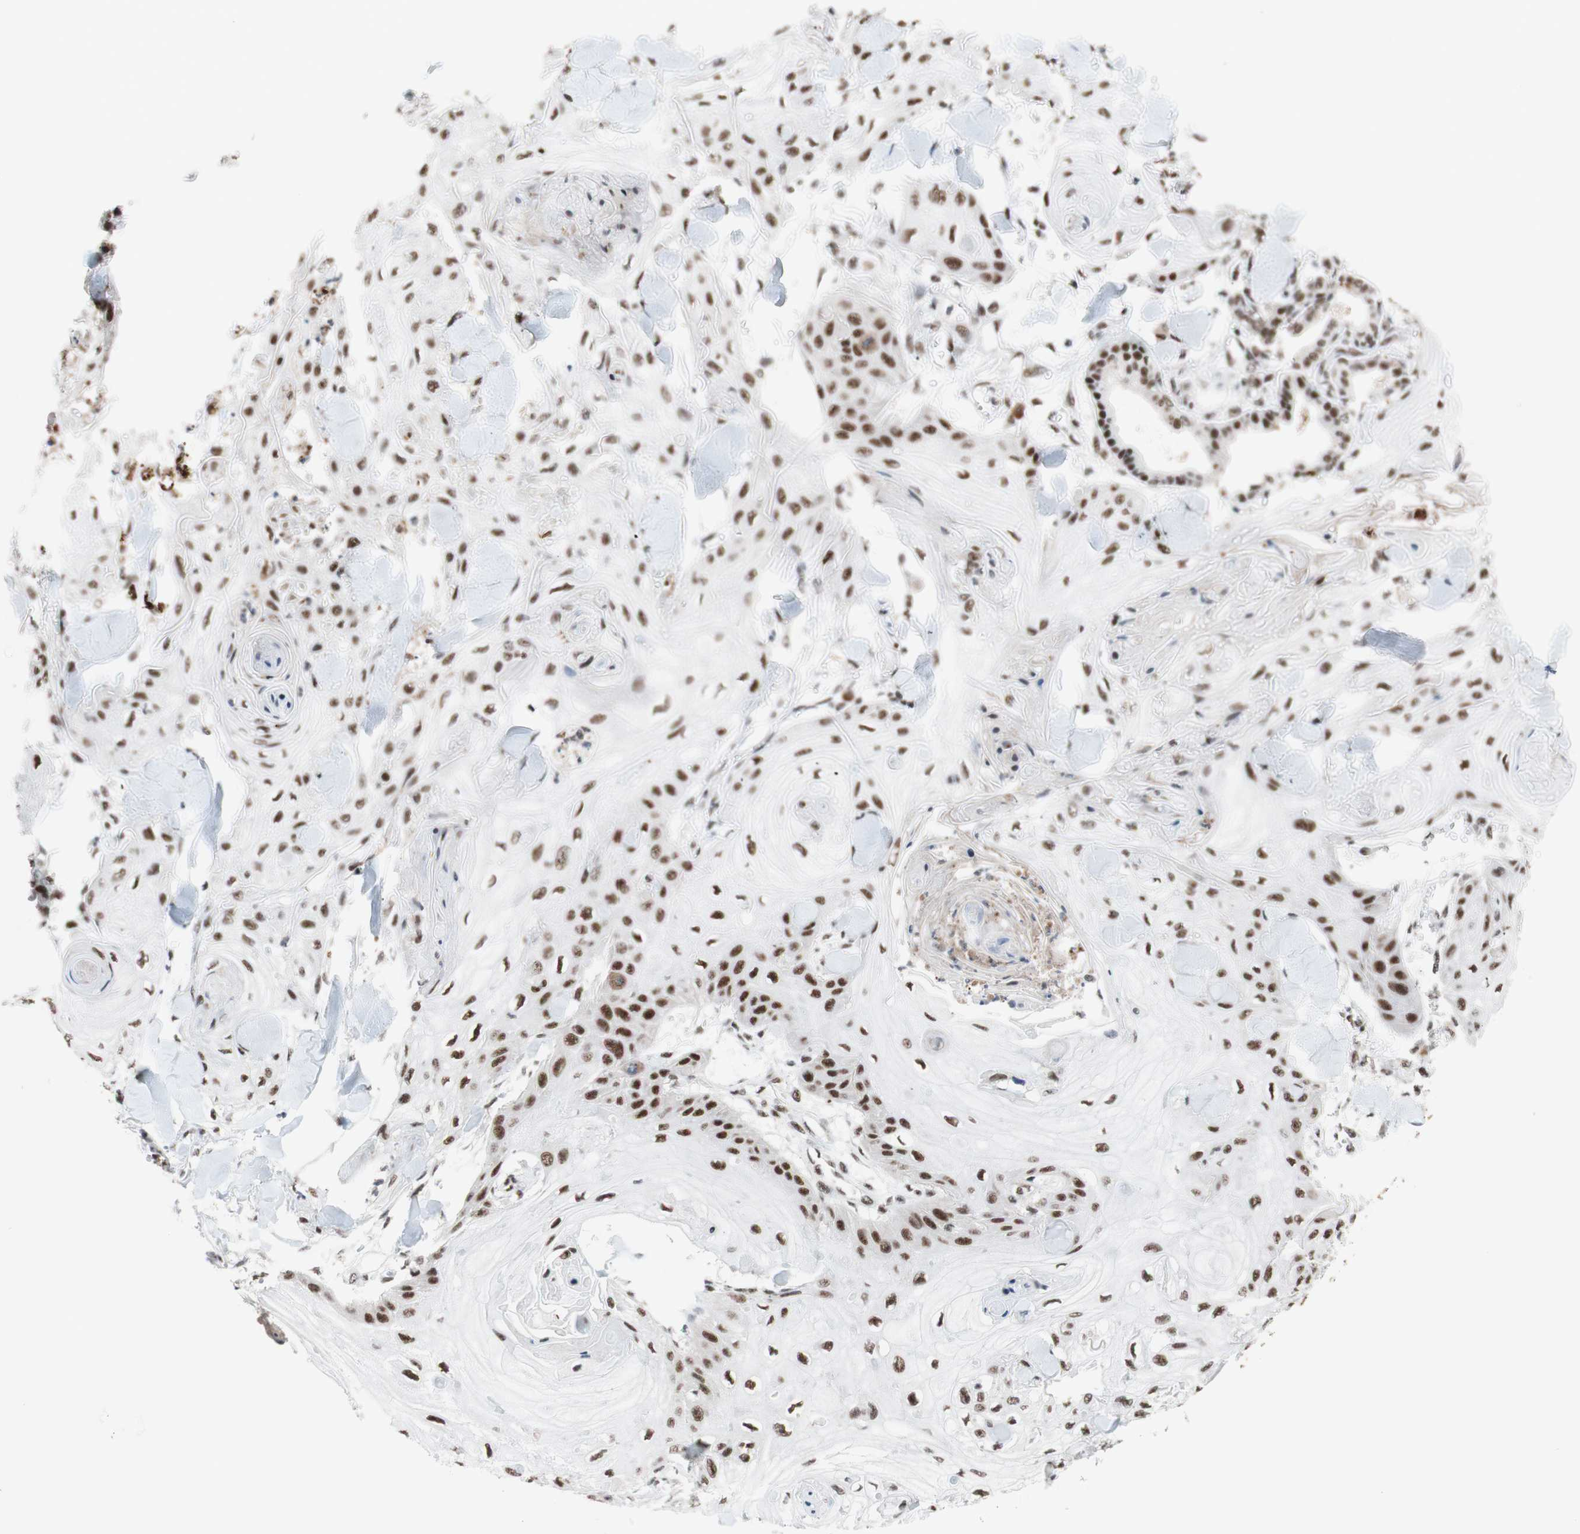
{"staining": {"intensity": "strong", "quantity": ">75%", "location": "nuclear"}, "tissue": "skin cancer", "cell_type": "Tumor cells", "image_type": "cancer", "snomed": [{"axis": "morphology", "description": "Squamous cell carcinoma, NOS"}, {"axis": "topography", "description": "Skin"}], "caption": "Immunohistochemical staining of skin squamous cell carcinoma shows strong nuclear protein expression in approximately >75% of tumor cells.", "gene": "PRPF19", "patient": {"sex": "male", "age": 74}}